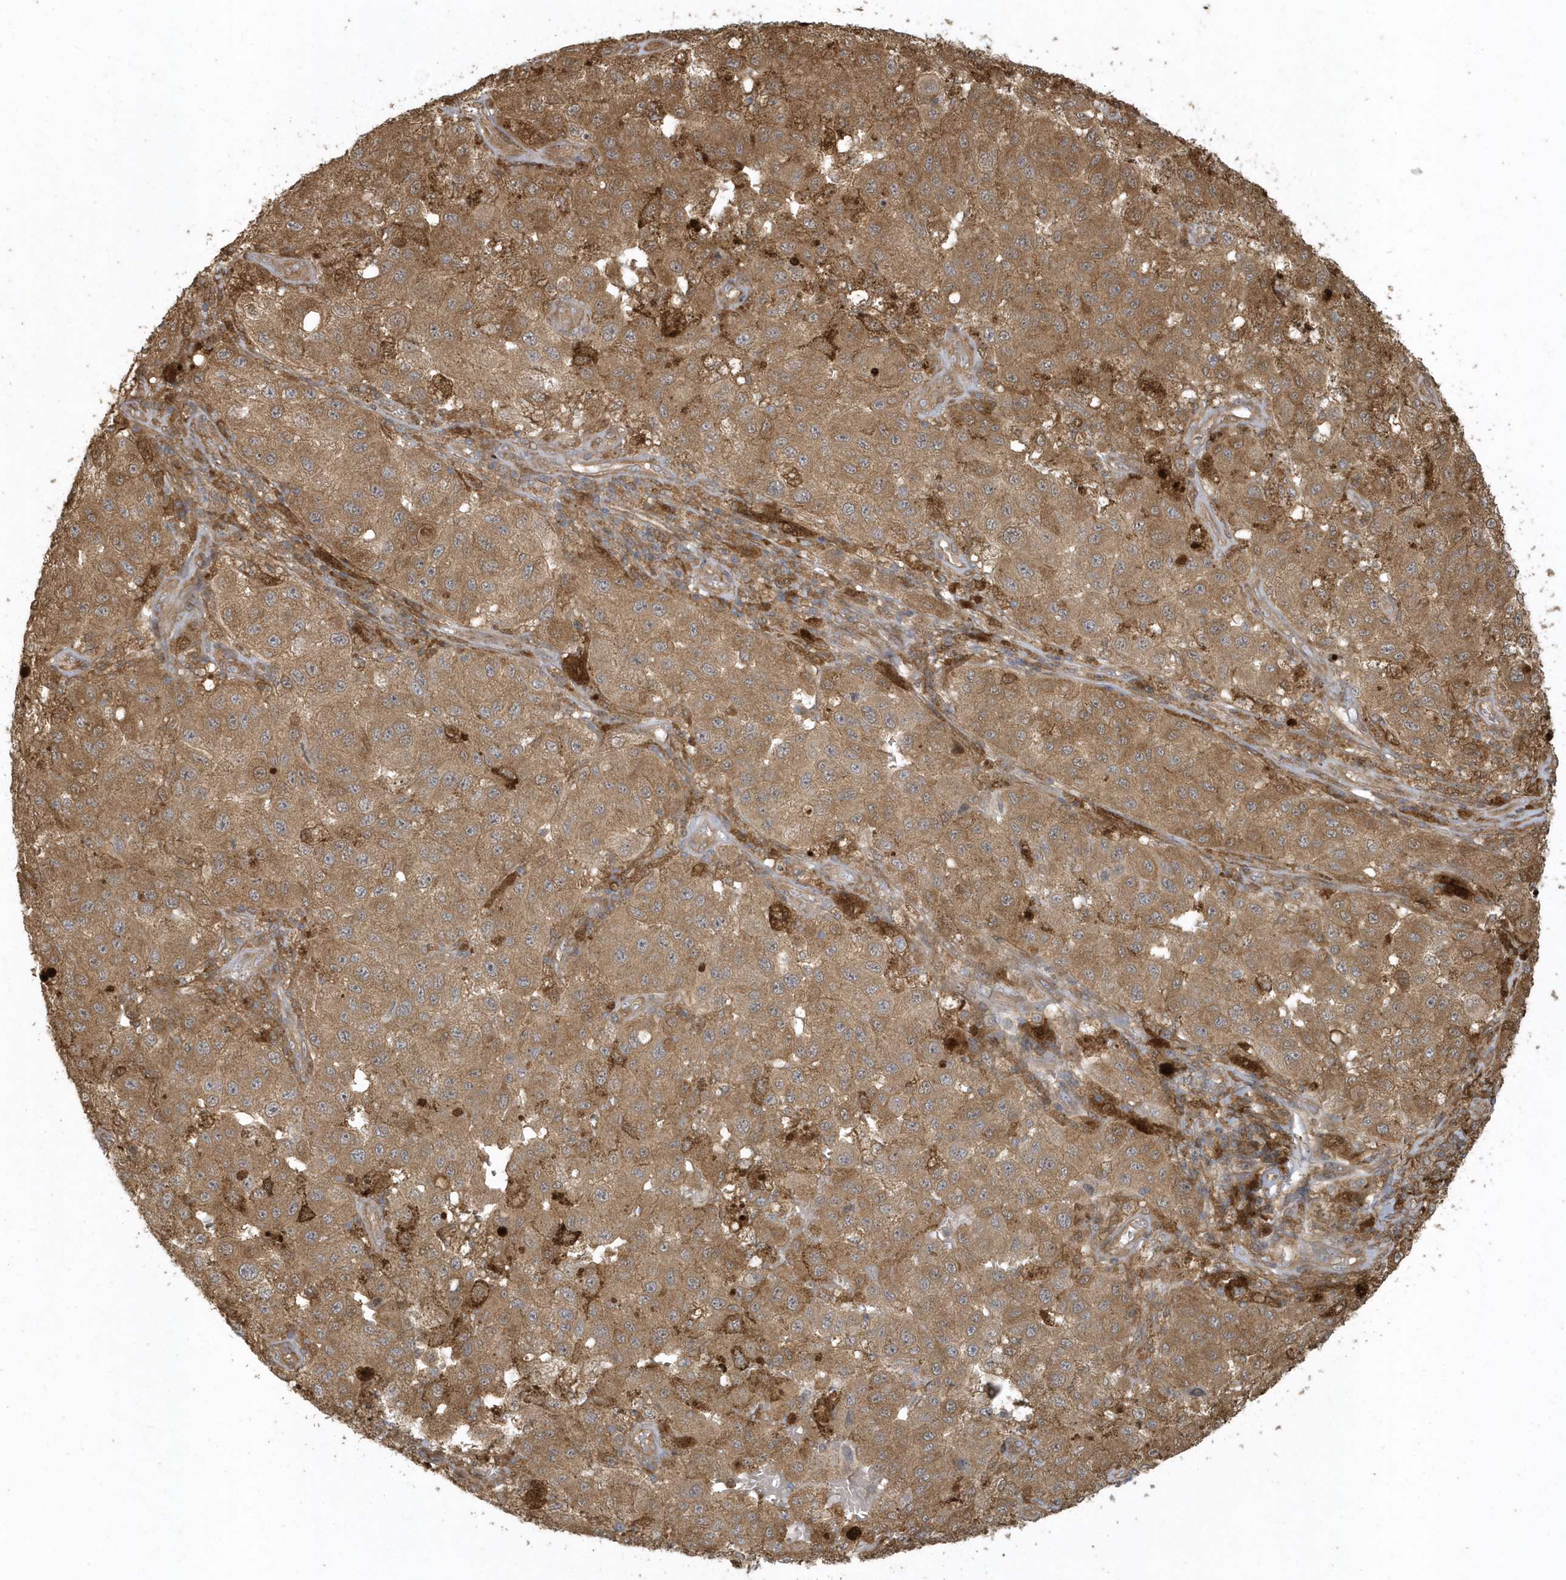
{"staining": {"intensity": "moderate", "quantity": ">75%", "location": "cytoplasmic/membranous"}, "tissue": "melanoma", "cell_type": "Tumor cells", "image_type": "cancer", "snomed": [{"axis": "morphology", "description": "Malignant melanoma, NOS"}, {"axis": "topography", "description": "Skin"}], "caption": "This histopathology image exhibits immunohistochemistry (IHC) staining of melanoma, with medium moderate cytoplasmic/membranous staining in about >75% of tumor cells.", "gene": "HNMT", "patient": {"sex": "female", "age": 64}}